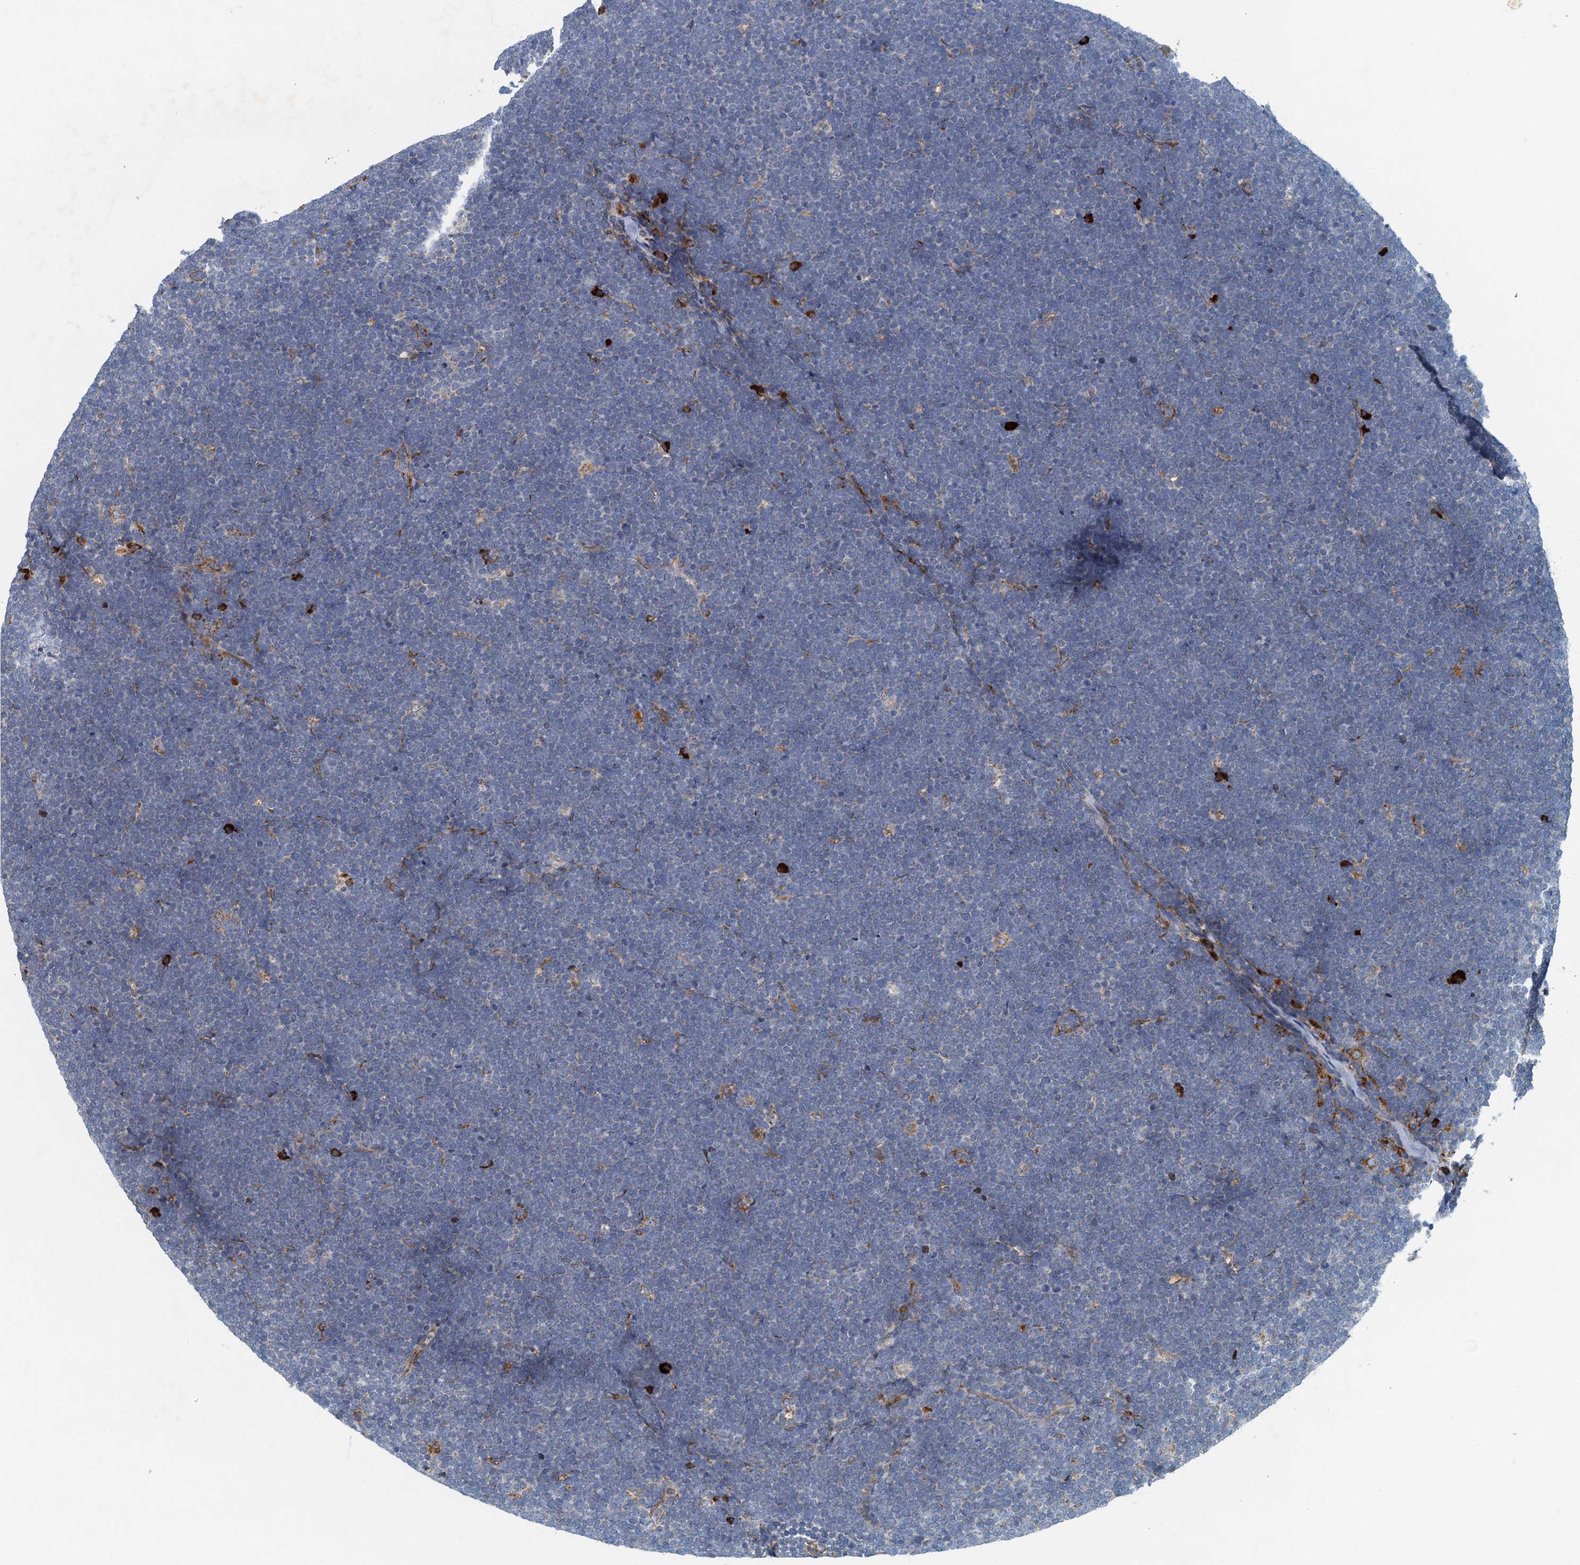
{"staining": {"intensity": "negative", "quantity": "none", "location": "none"}, "tissue": "lymphoma", "cell_type": "Tumor cells", "image_type": "cancer", "snomed": [{"axis": "morphology", "description": "Malignant lymphoma, non-Hodgkin's type, High grade"}, {"axis": "topography", "description": "Lymph node"}], "caption": "DAB (3,3'-diaminobenzidine) immunohistochemical staining of human malignant lymphoma, non-Hodgkin's type (high-grade) exhibits no significant positivity in tumor cells.", "gene": "SPDYC", "patient": {"sex": "male", "age": 13}}